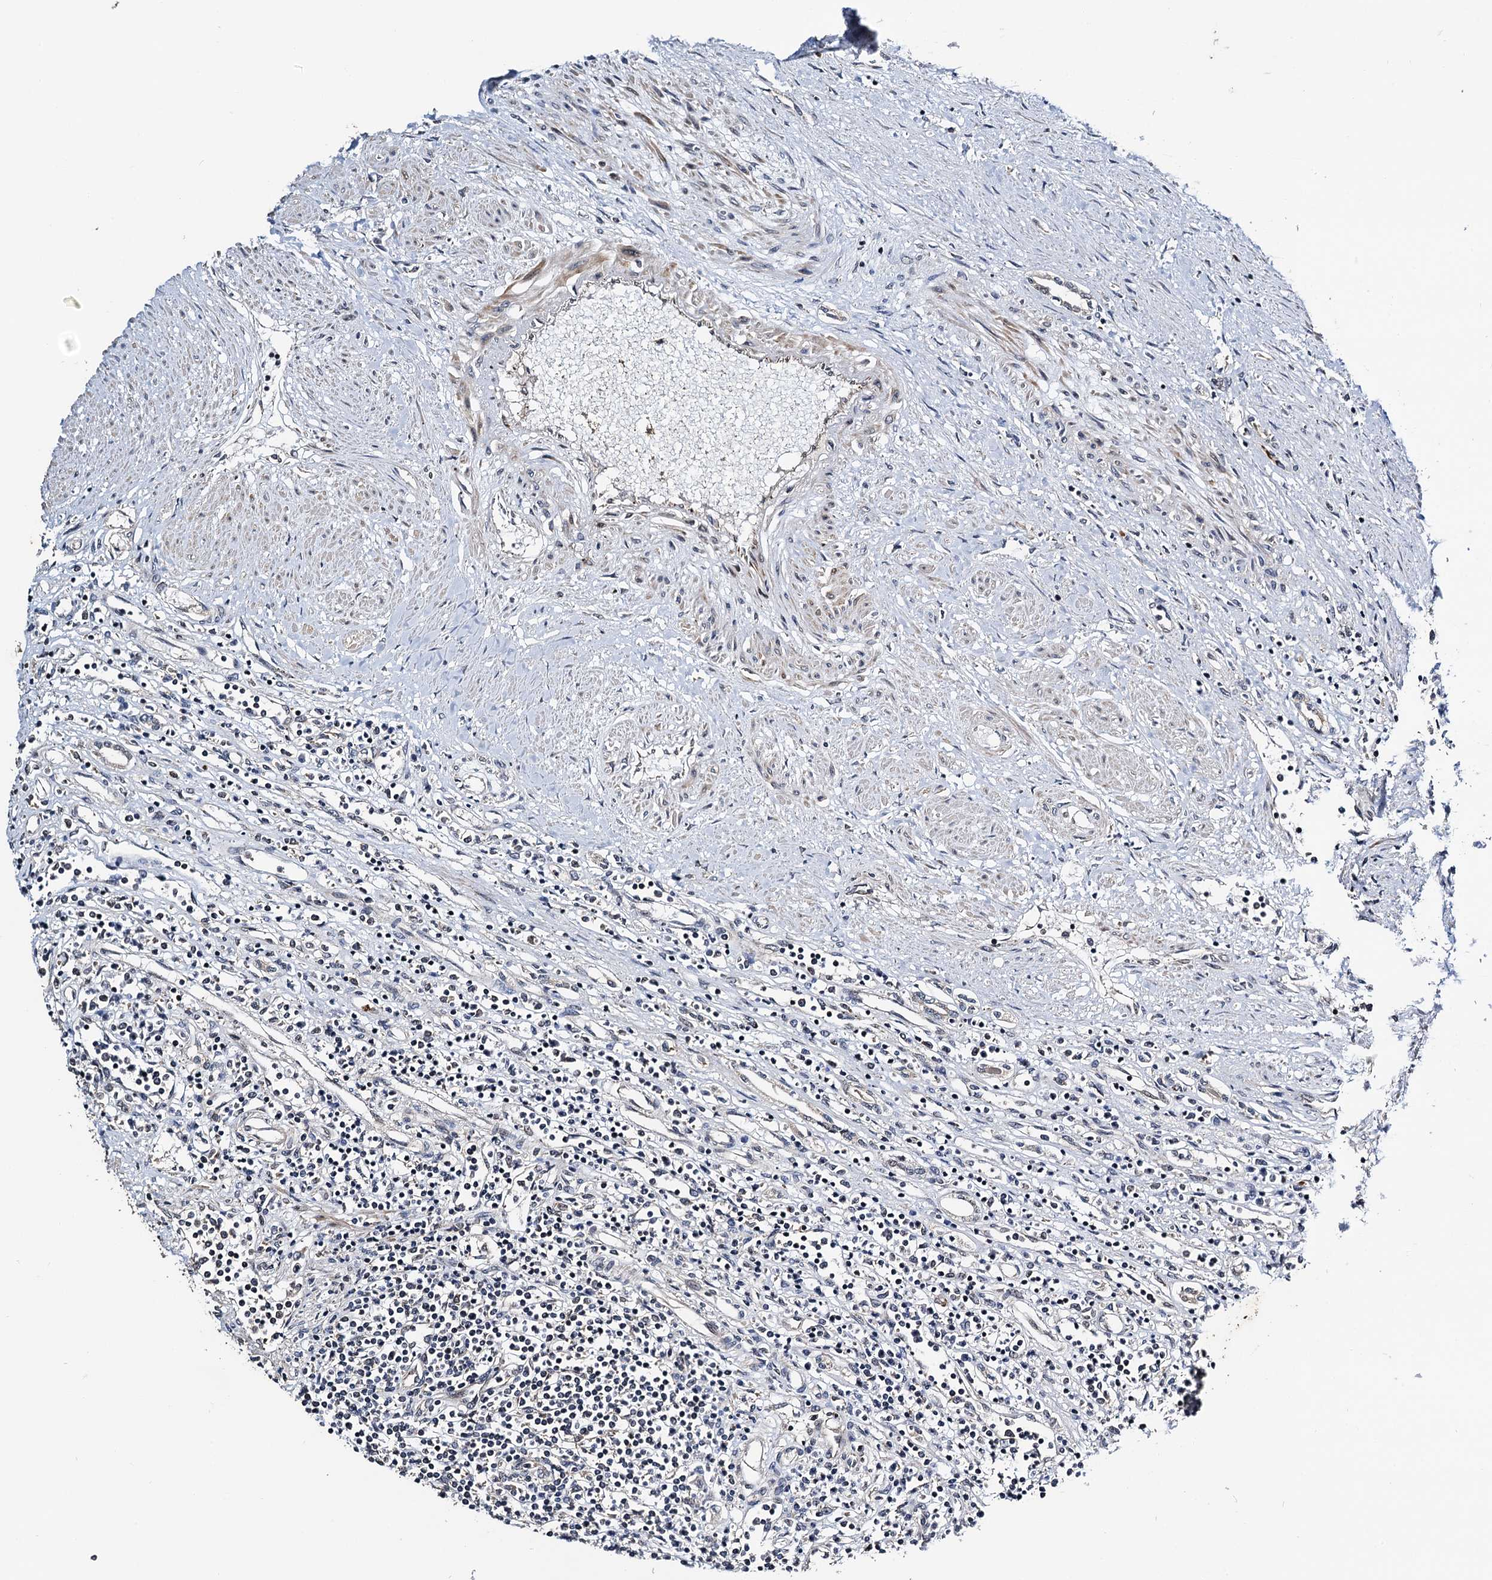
{"staining": {"intensity": "negative", "quantity": "none", "location": "none"}, "tissue": "renal cancer", "cell_type": "Tumor cells", "image_type": "cancer", "snomed": [{"axis": "morphology", "description": "Adenocarcinoma, NOS"}, {"axis": "topography", "description": "Kidney"}], "caption": "There is no significant positivity in tumor cells of renal cancer.", "gene": "NAA16", "patient": {"sex": "male", "age": 59}}